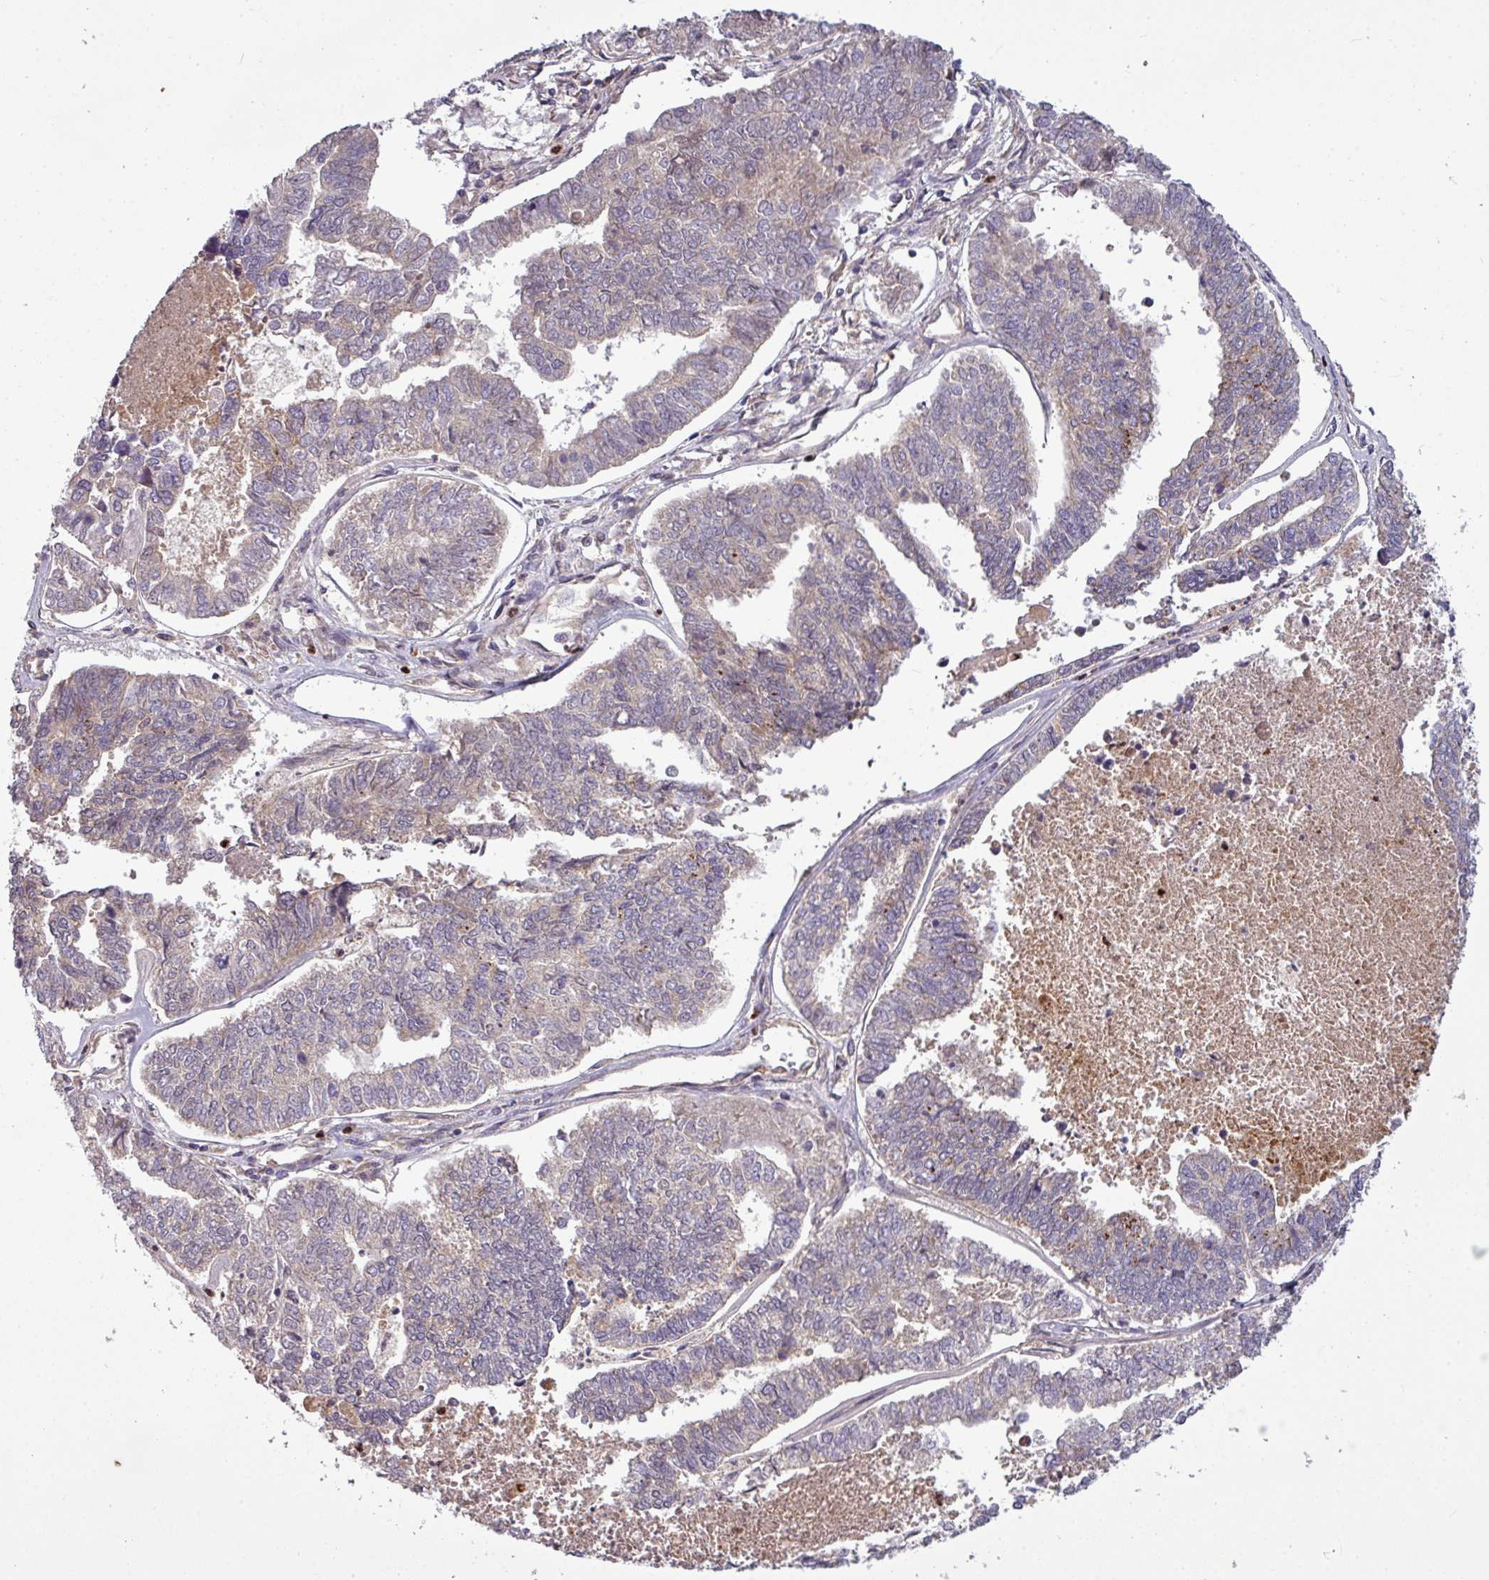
{"staining": {"intensity": "negative", "quantity": "none", "location": "none"}, "tissue": "endometrial cancer", "cell_type": "Tumor cells", "image_type": "cancer", "snomed": [{"axis": "morphology", "description": "Adenocarcinoma, NOS"}, {"axis": "topography", "description": "Endometrium"}], "caption": "Tumor cells are negative for brown protein staining in endometrial adenocarcinoma.", "gene": "PAPLN", "patient": {"sex": "female", "age": 73}}